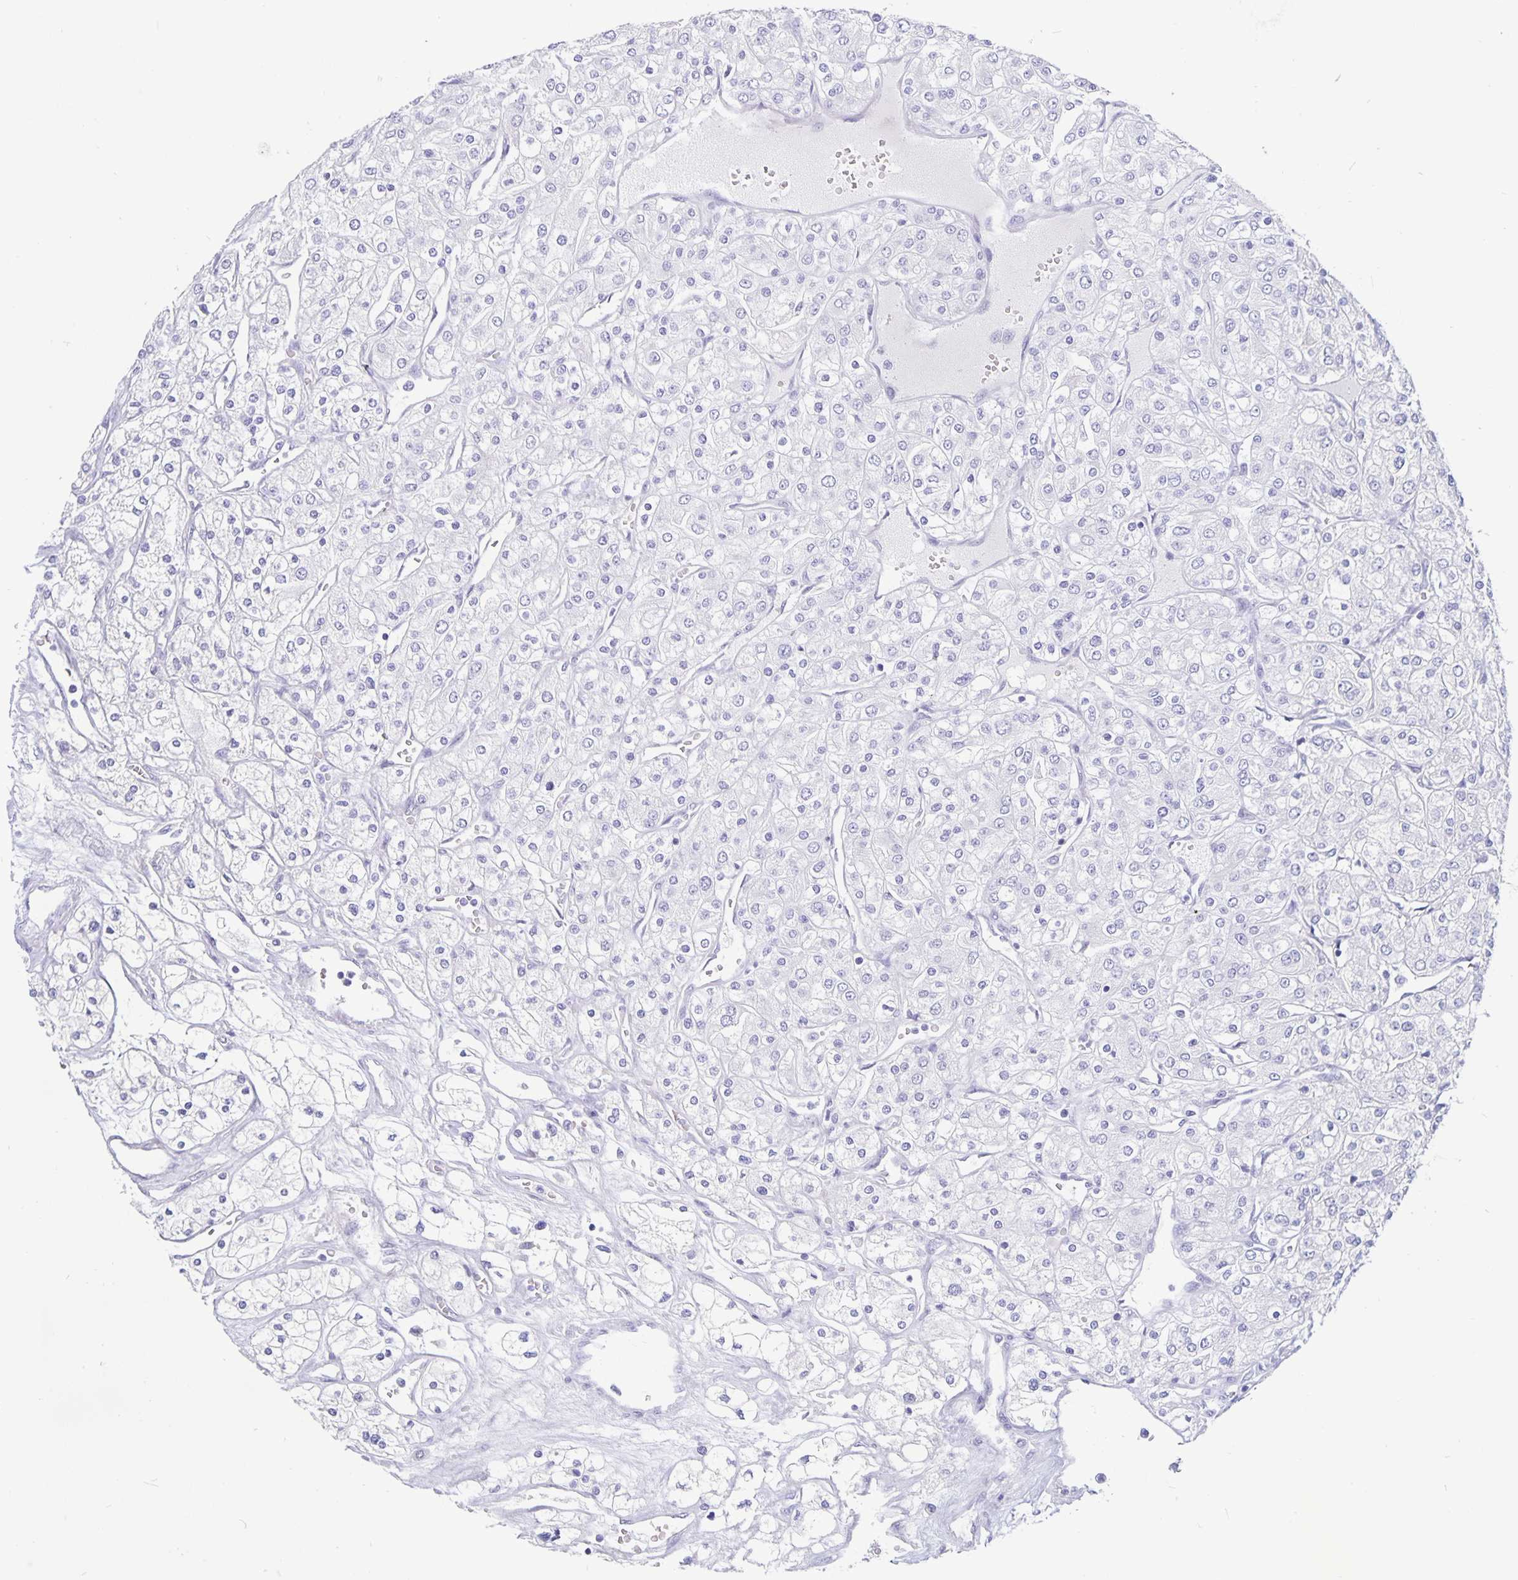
{"staining": {"intensity": "negative", "quantity": "none", "location": "none"}, "tissue": "renal cancer", "cell_type": "Tumor cells", "image_type": "cancer", "snomed": [{"axis": "morphology", "description": "Adenocarcinoma, NOS"}, {"axis": "topography", "description": "Kidney"}], "caption": "This is a photomicrograph of immunohistochemistry staining of renal adenocarcinoma, which shows no expression in tumor cells.", "gene": "BPIFA3", "patient": {"sex": "male", "age": 80}}